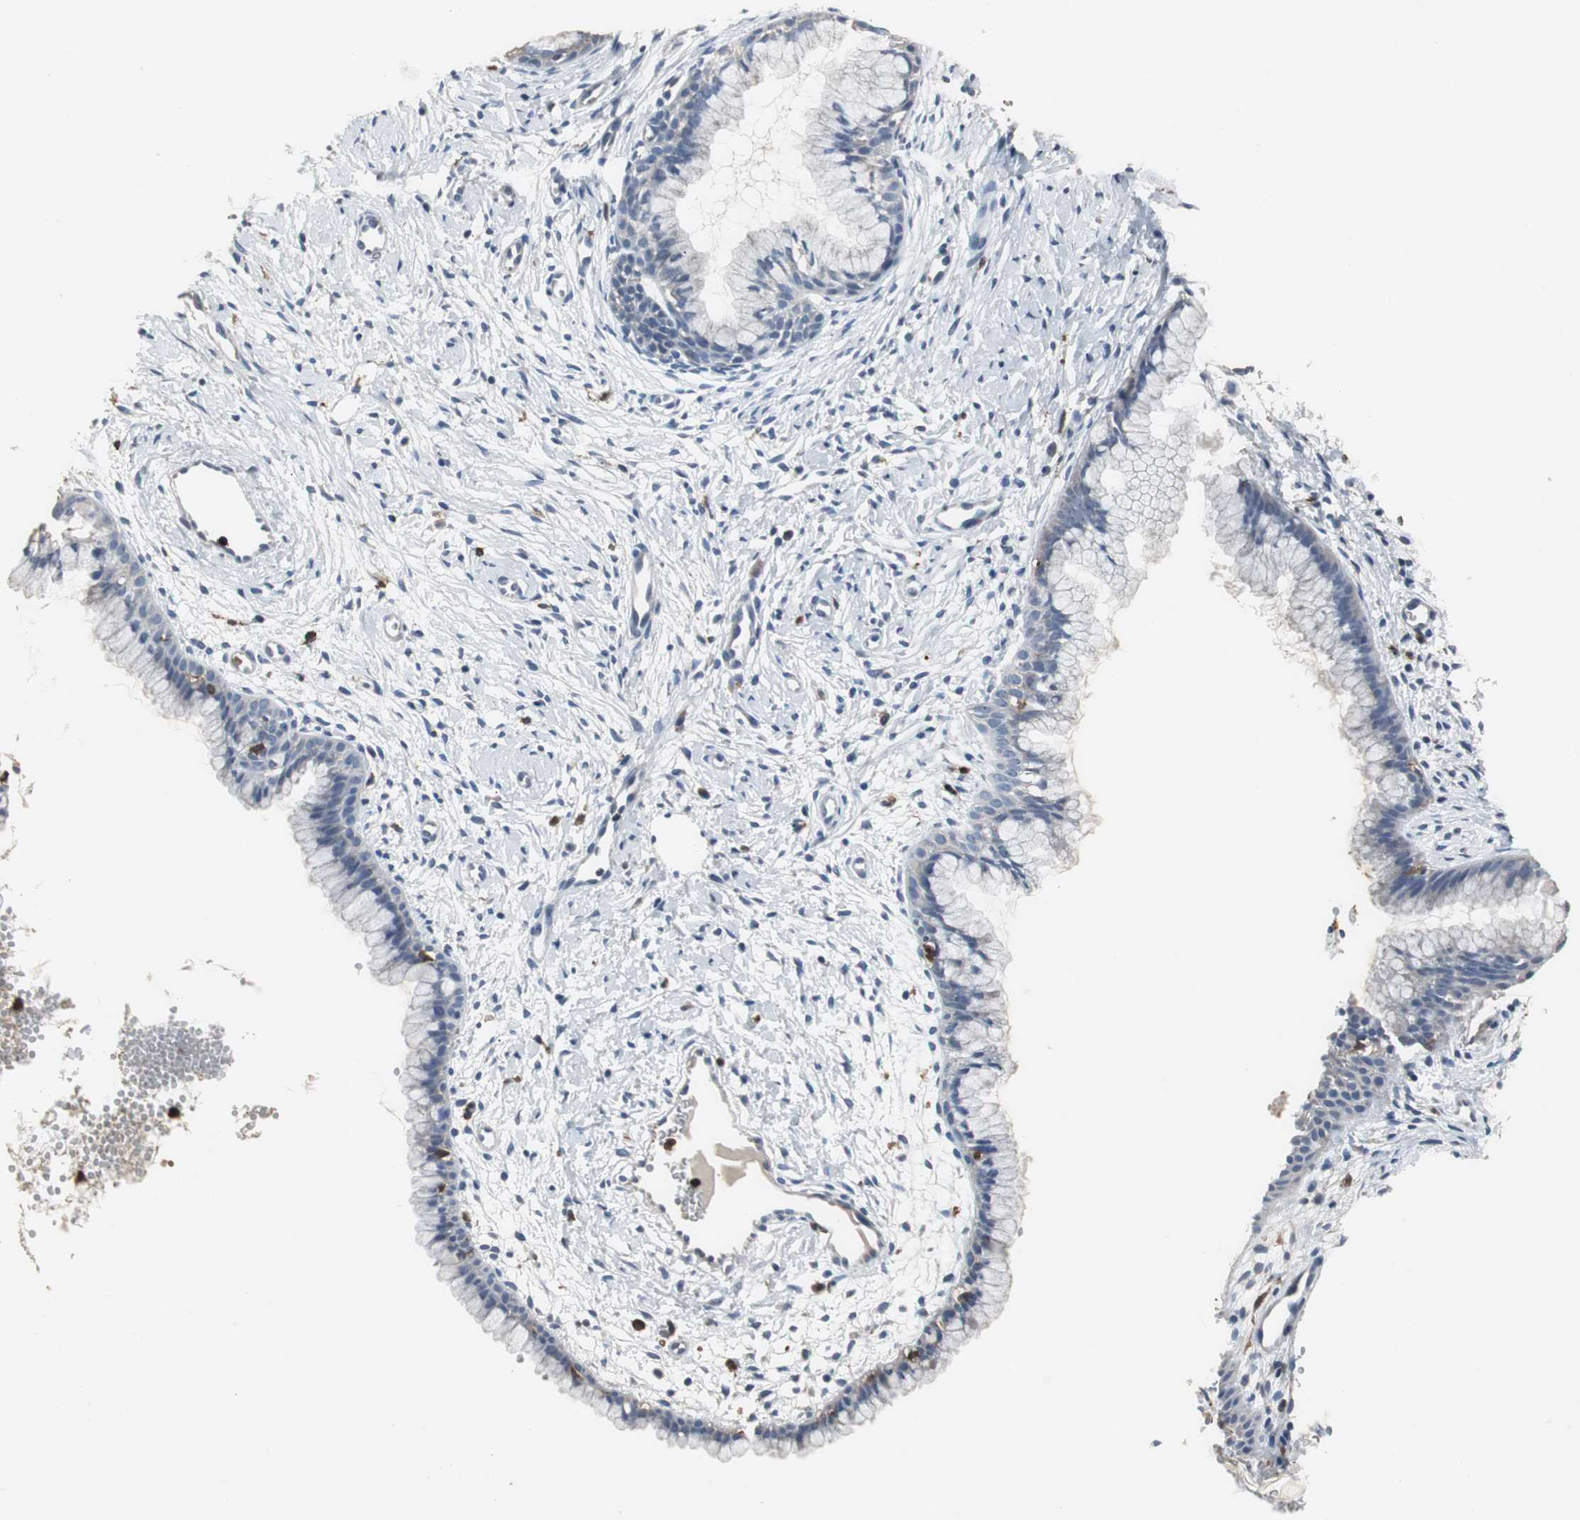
{"staining": {"intensity": "negative", "quantity": "none", "location": "none"}, "tissue": "cervix", "cell_type": "Glandular cells", "image_type": "normal", "snomed": [{"axis": "morphology", "description": "Normal tissue, NOS"}, {"axis": "topography", "description": "Cervix"}], "caption": "Human cervix stained for a protein using immunohistochemistry reveals no positivity in glandular cells.", "gene": "NCF2", "patient": {"sex": "female", "age": 39}}